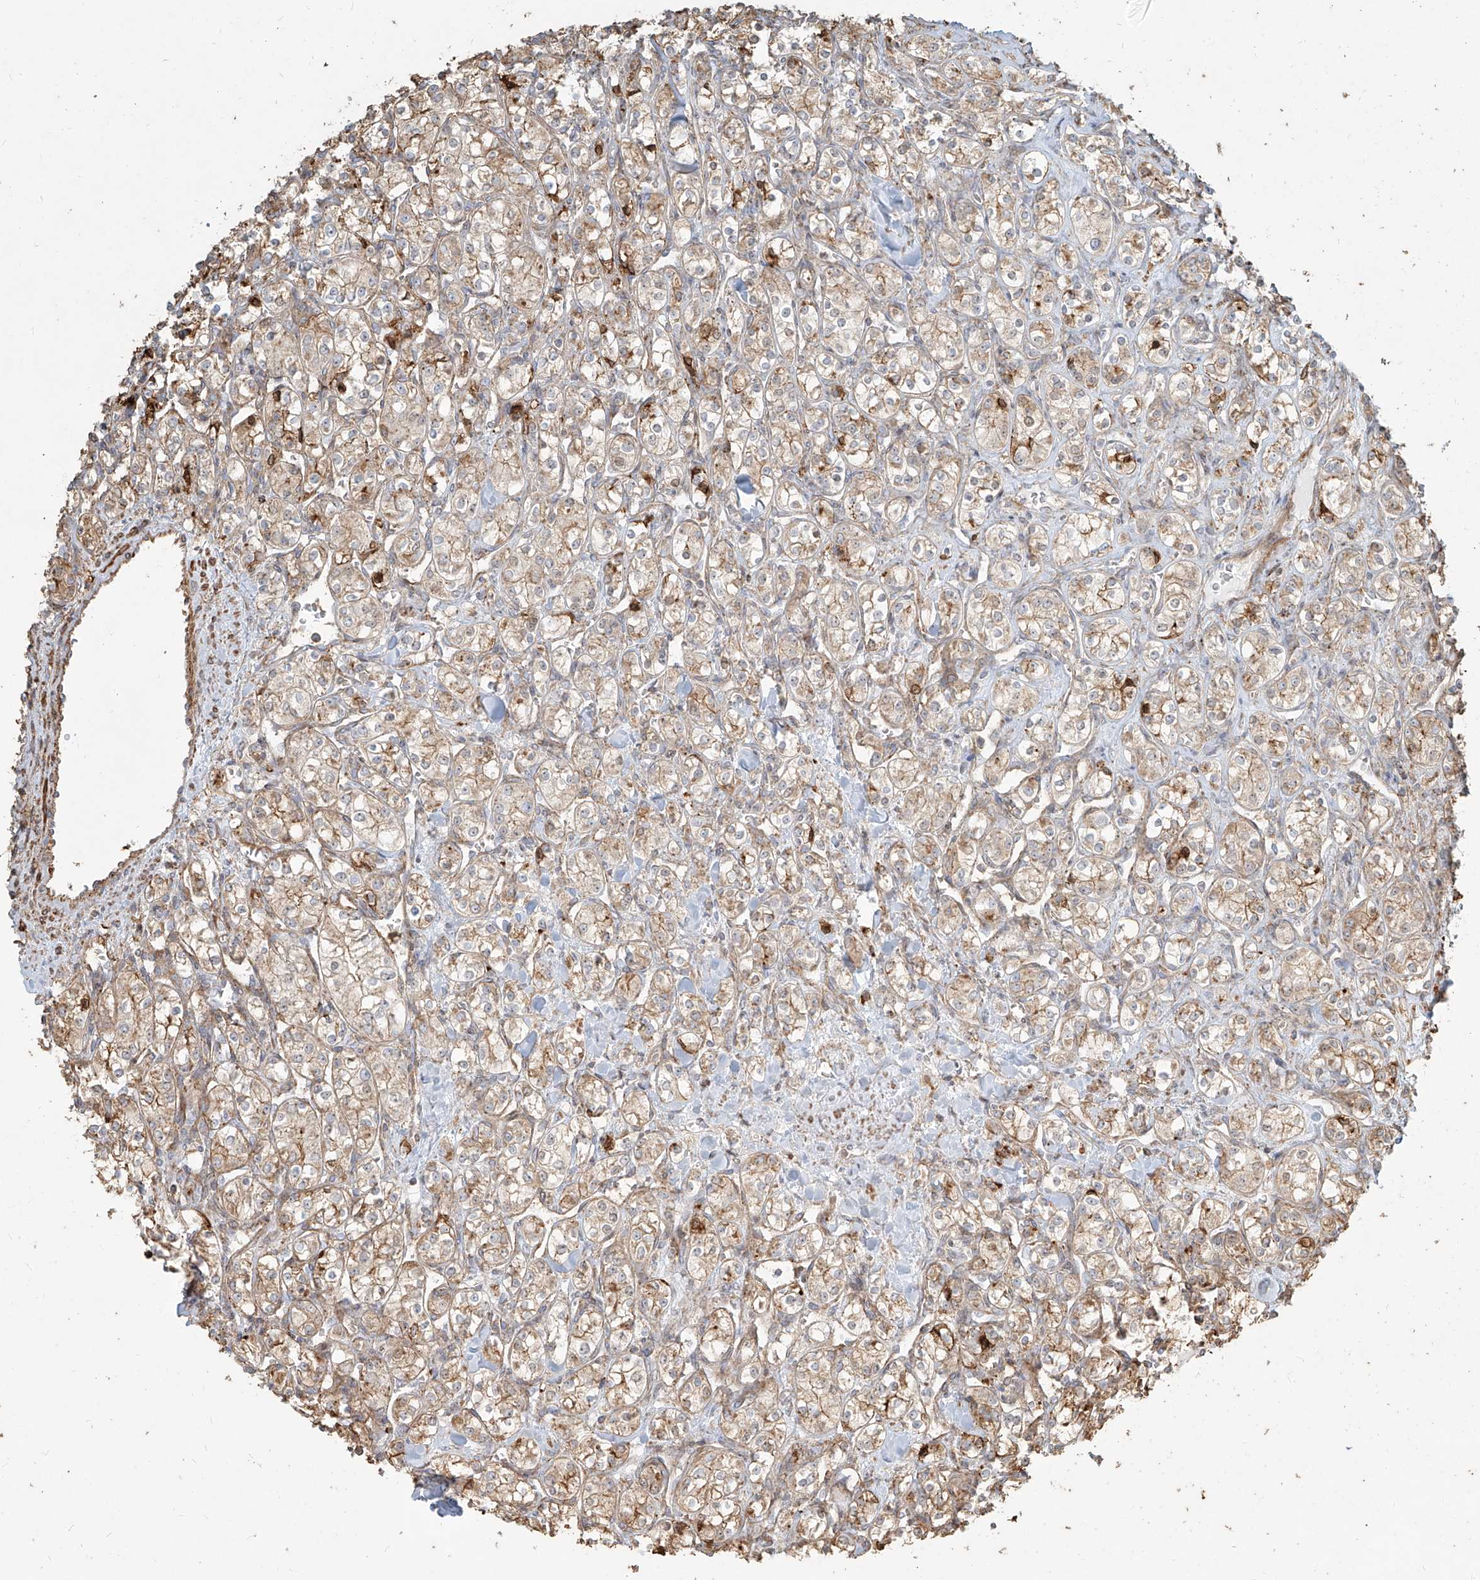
{"staining": {"intensity": "weak", "quantity": "25%-75%", "location": "cytoplasmic/membranous"}, "tissue": "renal cancer", "cell_type": "Tumor cells", "image_type": "cancer", "snomed": [{"axis": "morphology", "description": "Adenocarcinoma, NOS"}, {"axis": "topography", "description": "Kidney"}], "caption": "About 25%-75% of tumor cells in human renal adenocarcinoma demonstrate weak cytoplasmic/membranous protein staining as visualized by brown immunohistochemical staining.", "gene": "MTX2", "patient": {"sex": "male", "age": 77}}